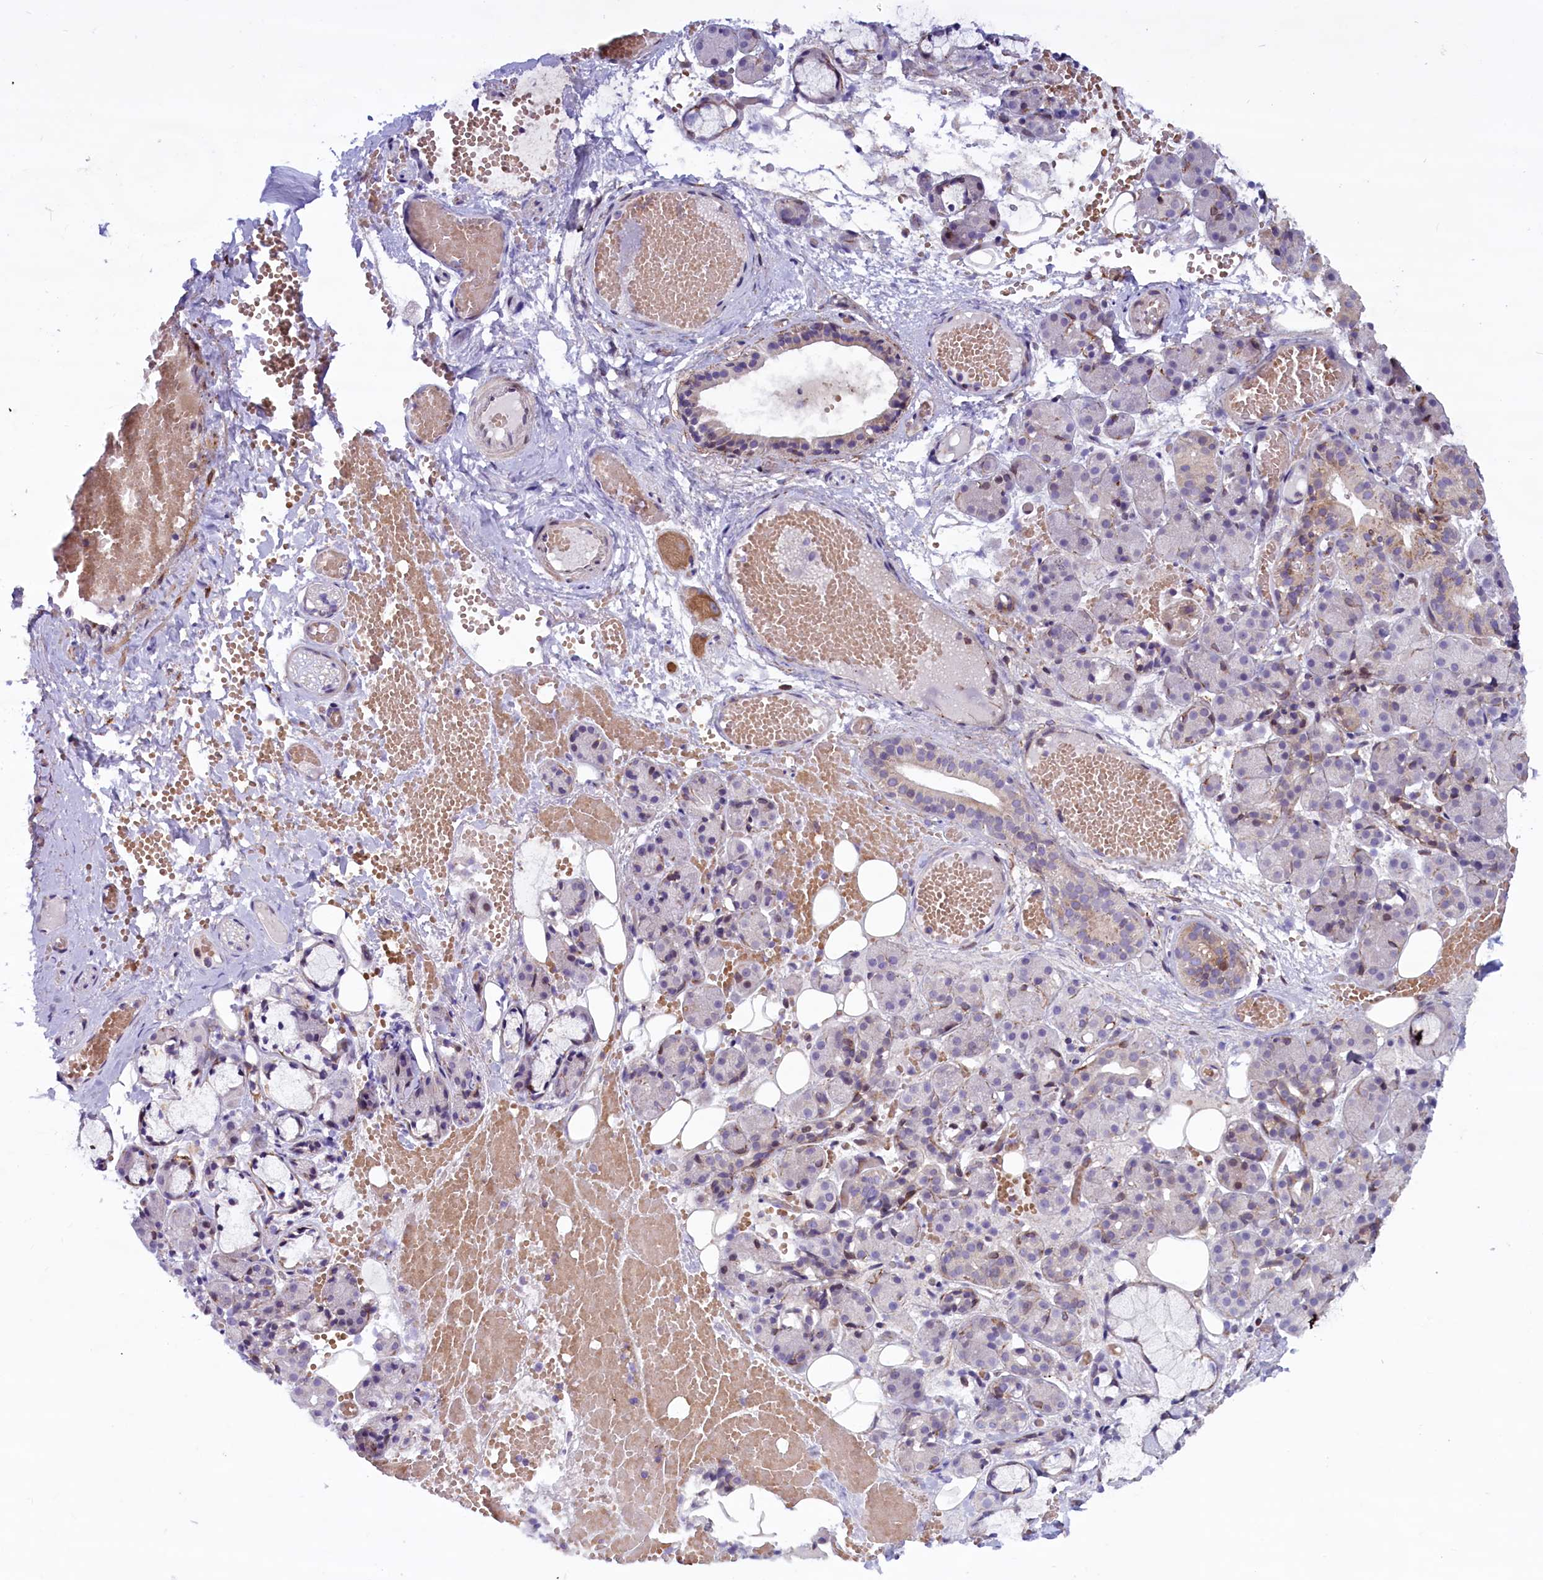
{"staining": {"intensity": "weak", "quantity": "<25%", "location": "cytoplasmic/membranous"}, "tissue": "salivary gland", "cell_type": "Glandular cells", "image_type": "normal", "snomed": [{"axis": "morphology", "description": "Normal tissue, NOS"}, {"axis": "topography", "description": "Salivary gland"}], "caption": "Immunohistochemistry (IHC) micrograph of normal salivary gland: human salivary gland stained with DAB displays no significant protein expression in glandular cells.", "gene": "MIEF2", "patient": {"sex": "male", "age": 63}}